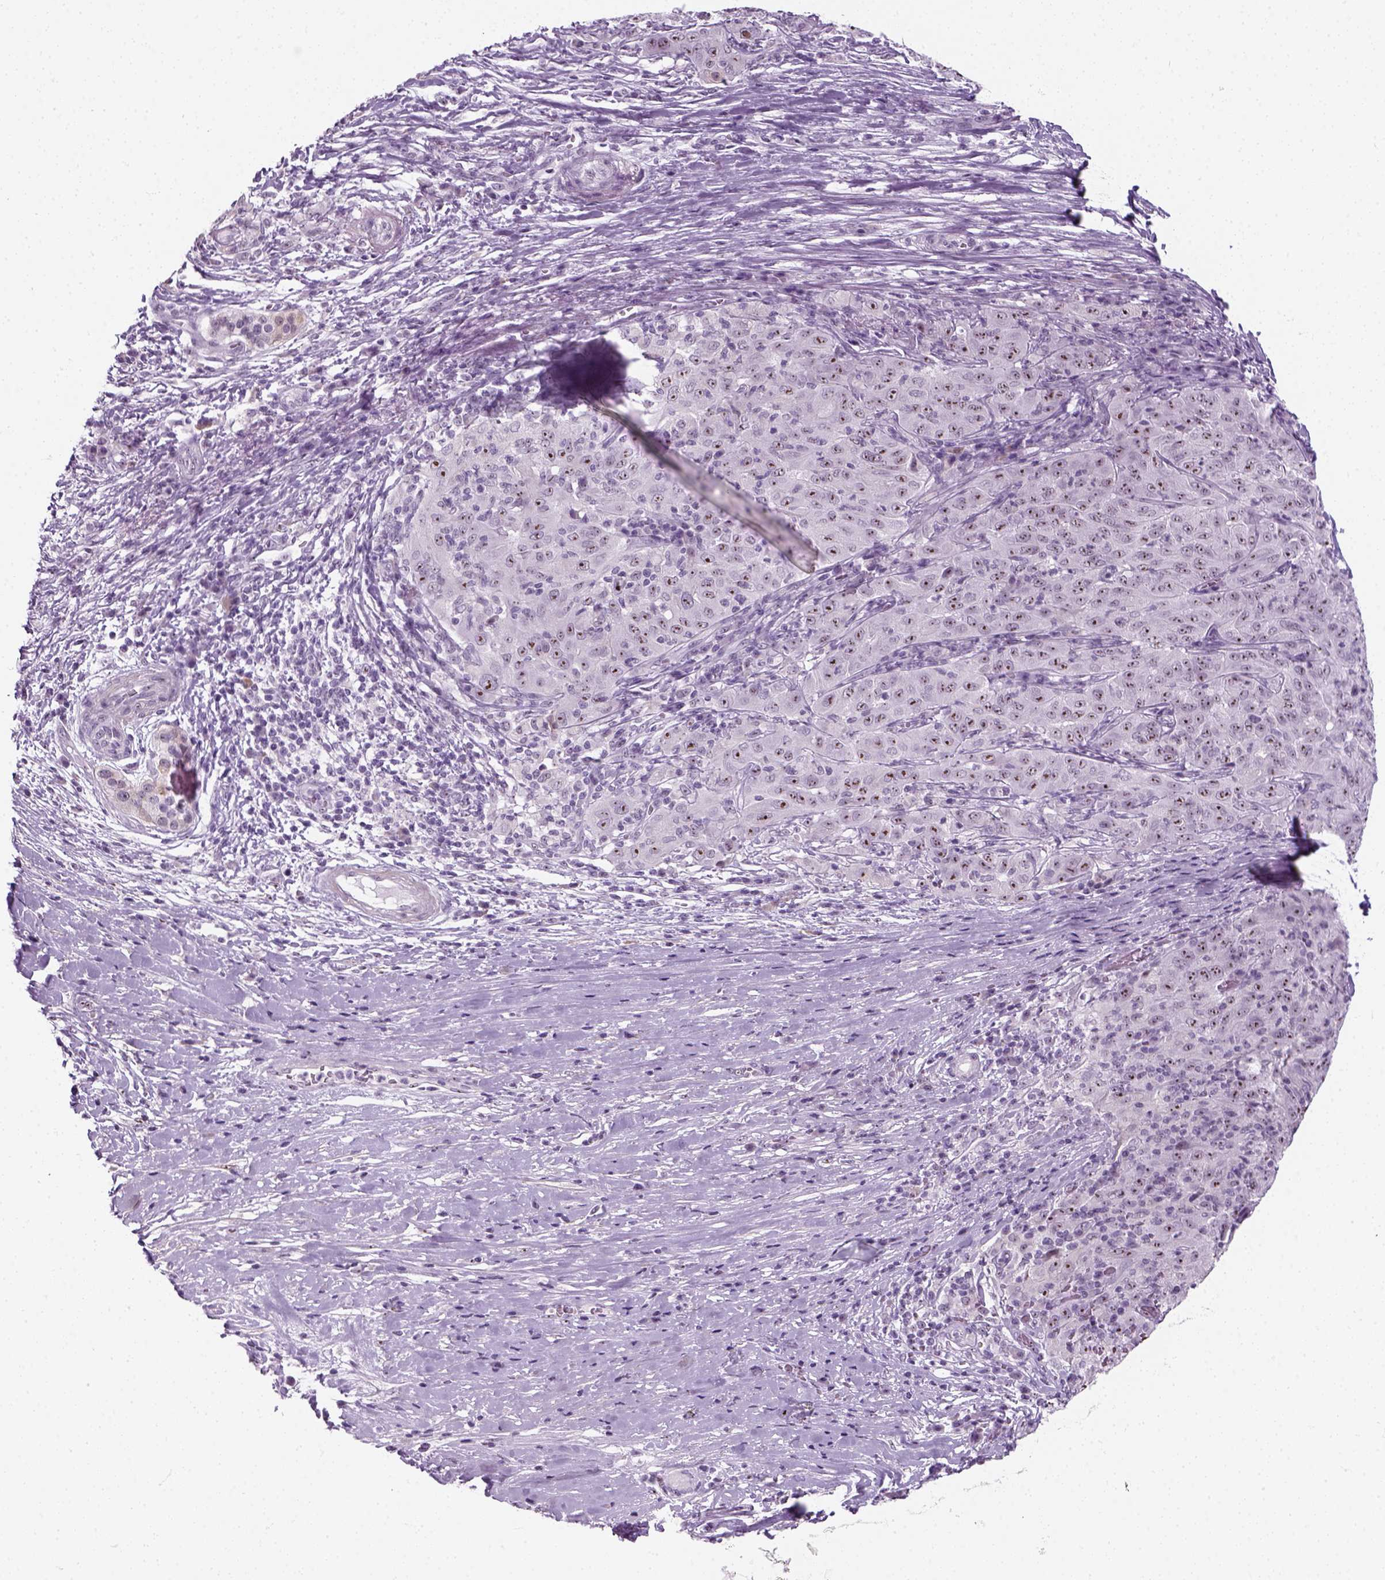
{"staining": {"intensity": "moderate", "quantity": ">75%", "location": "nuclear"}, "tissue": "pancreatic cancer", "cell_type": "Tumor cells", "image_type": "cancer", "snomed": [{"axis": "morphology", "description": "Adenocarcinoma, NOS"}, {"axis": "topography", "description": "Pancreas"}], "caption": "Human pancreatic adenocarcinoma stained with a protein marker reveals moderate staining in tumor cells.", "gene": "ZNF865", "patient": {"sex": "male", "age": 63}}